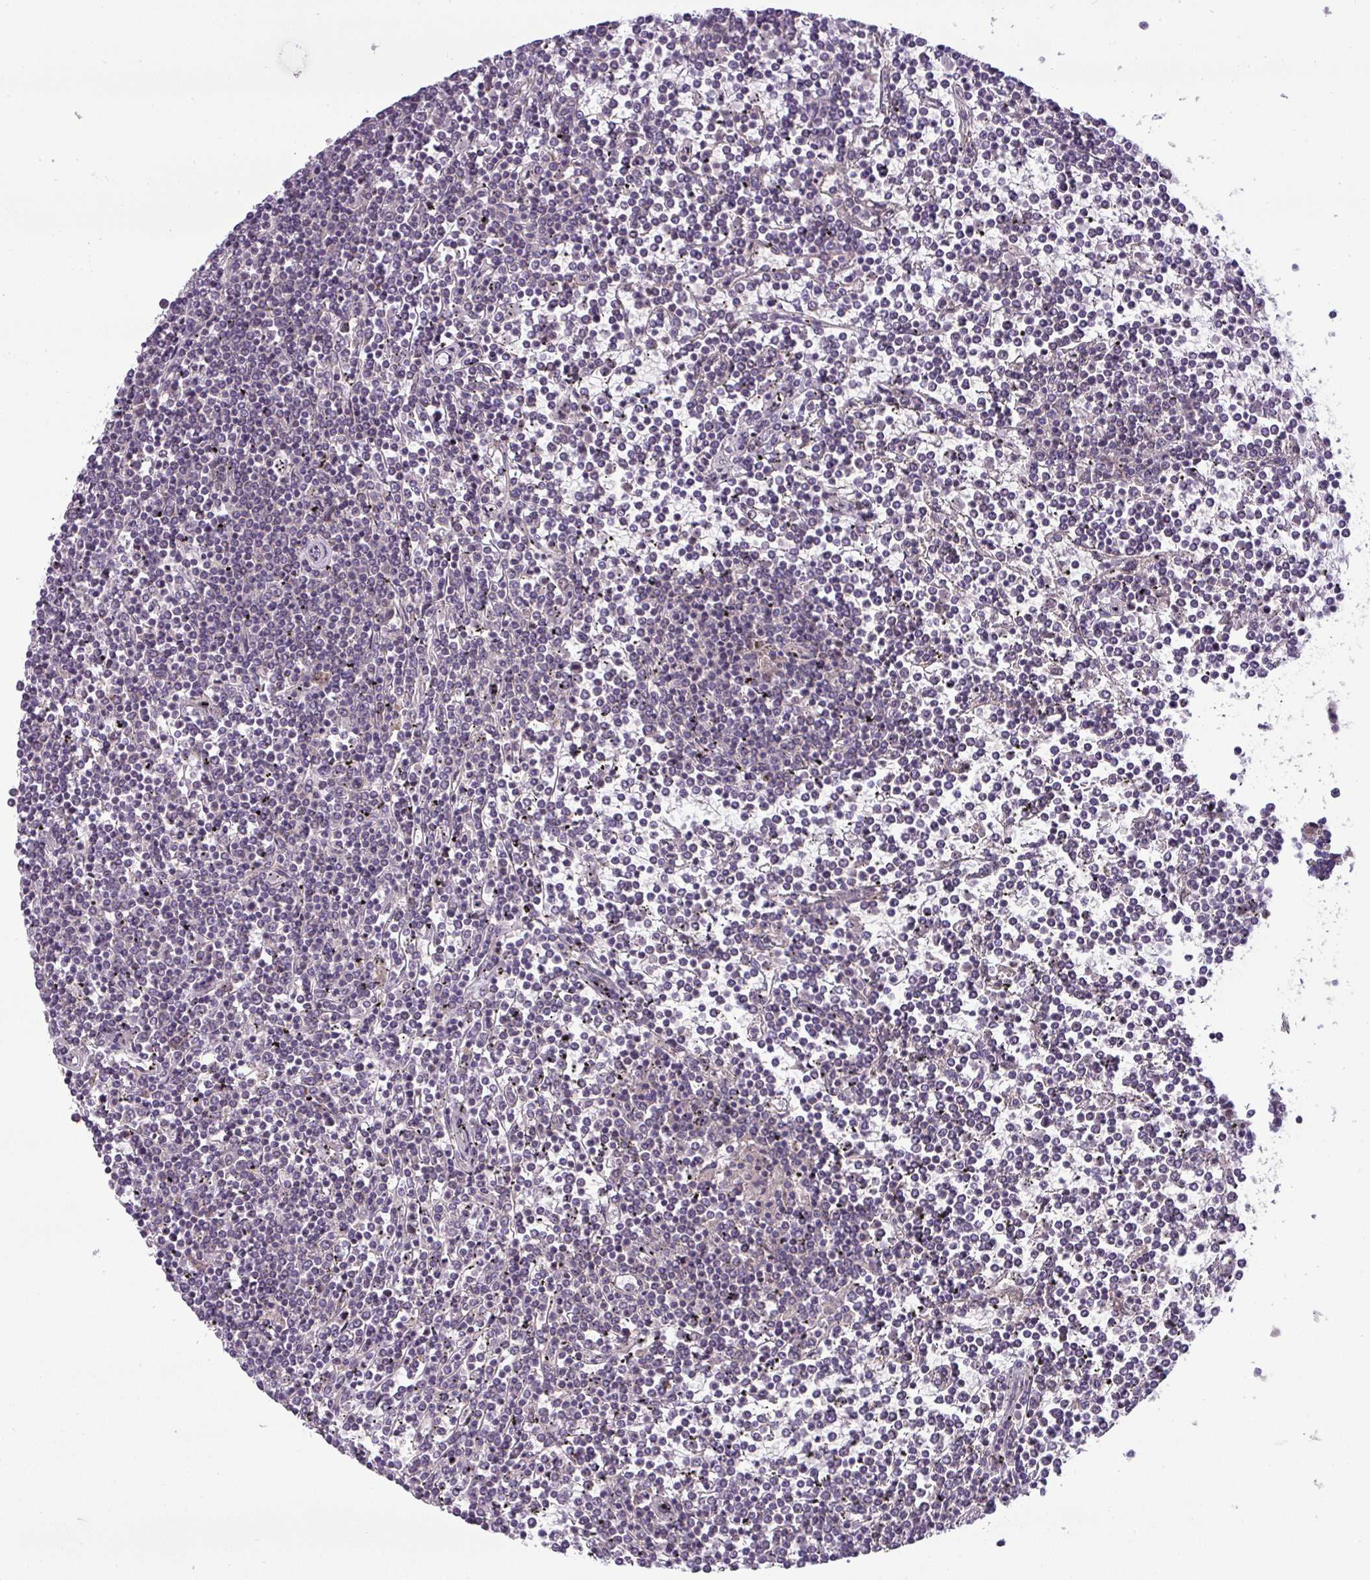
{"staining": {"intensity": "negative", "quantity": "none", "location": "none"}, "tissue": "lymphoma", "cell_type": "Tumor cells", "image_type": "cancer", "snomed": [{"axis": "morphology", "description": "Malignant lymphoma, non-Hodgkin's type, Low grade"}, {"axis": "topography", "description": "Spleen"}], "caption": "Micrograph shows no protein expression in tumor cells of low-grade malignant lymphoma, non-Hodgkin's type tissue.", "gene": "ZNF35", "patient": {"sex": "female", "age": 19}}